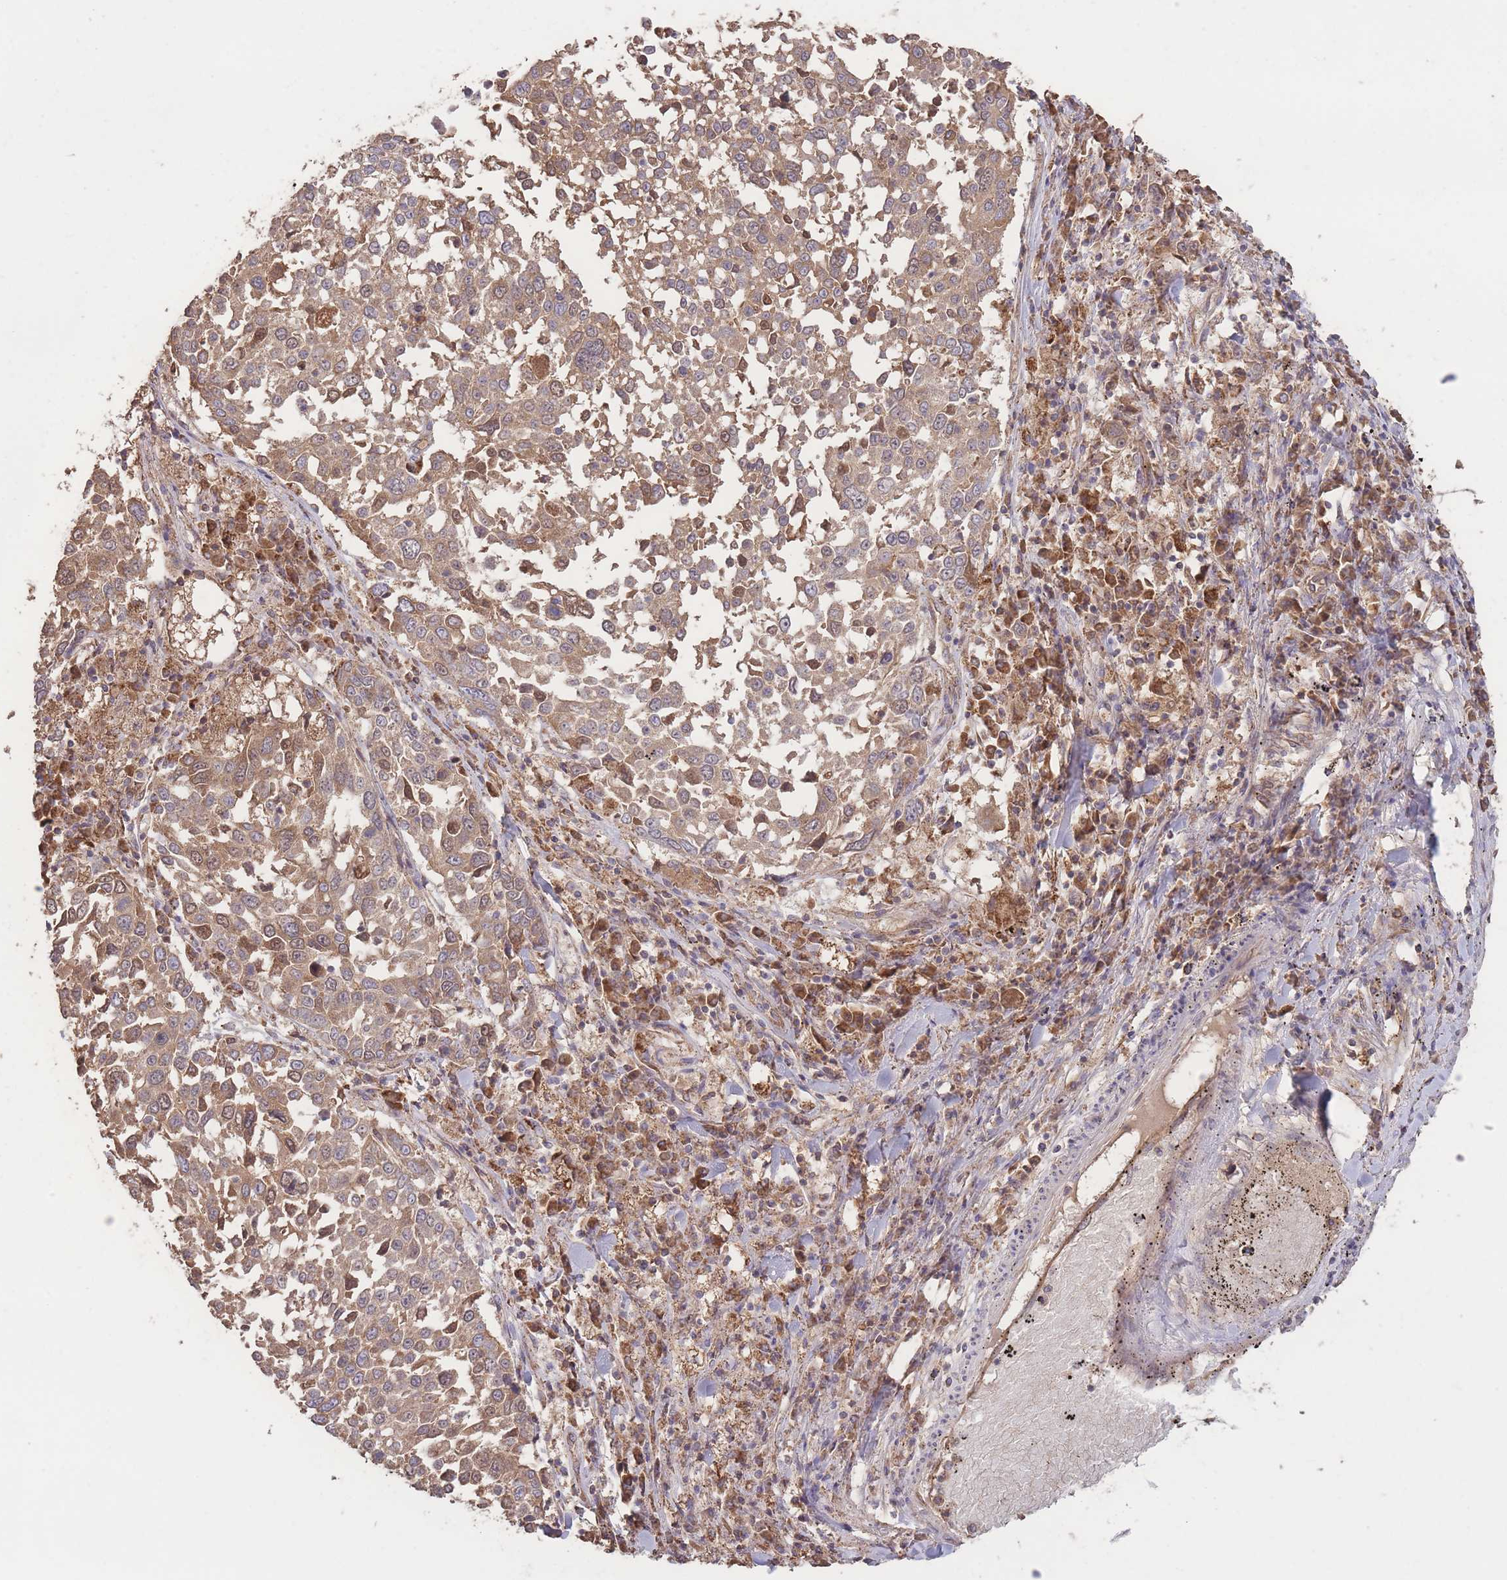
{"staining": {"intensity": "moderate", "quantity": ">75%", "location": "cytoplasmic/membranous"}, "tissue": "lung cancer", "cell_type": "Tumor cells", "image_type": "cancer", "snomed": [{"axis": "morphology", "description": "Squamous cell carcinoma, NOS"}, {"axis": "topography", "description": "Lung"}], "caption": "Lung squamous cell carcinoma stained with DAB (3,3'-diaminobenzidine) IHC shows medium levels of moderate cytoplasmic/membranous positivity in about >75% of tumor cells.", "gene": "EEF1AKMT1", "patient": {"sex": "male", "age": 65}}